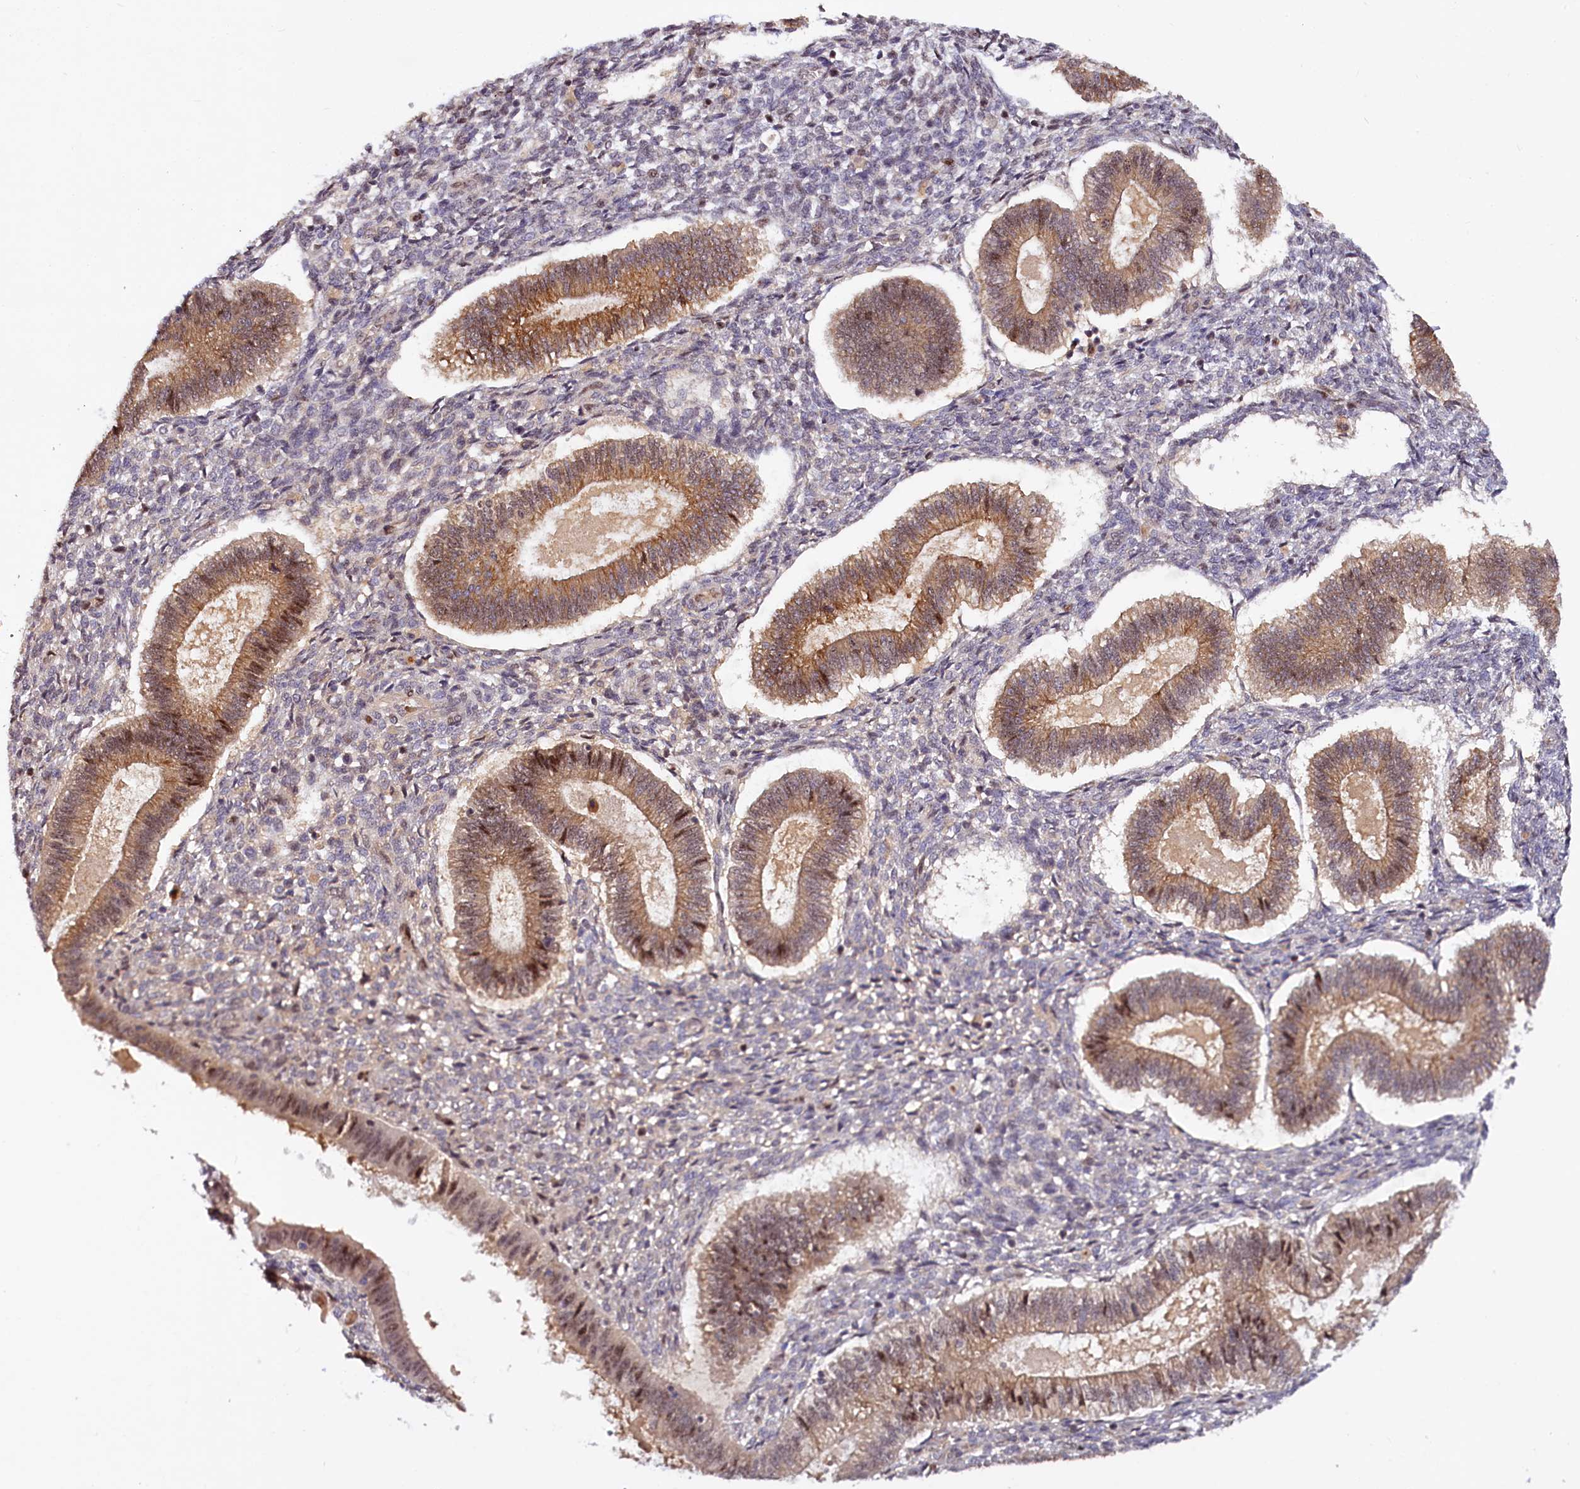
{"staining": {"intensity": "negative", "quantity": "none", "location": "none"}, "tissue": "endometrium", "cell_type": "Cells in endometrial stroma", "image_type": "normal", "snomed": [{"axis": "morphology", "description": "Normal tissue, NOS"}, {"axis": "topography", "description": "Endometrium"}], "caption": "High magnification brightfield microscopy of benign endometrium stained with DAB (brown) and counterstained with hematoxylin (blue): cells in endometrial stroma show no significant positivity. The staining was performed using DAB (3,3'-diaminobenzidine) to visualize the protein expression in brown, while the nuclei were stained in blue with hematoxylin (Magnification: 20x).", "gene": "N4BP2L1", "patient": {"sex": "female", "age": 25}}